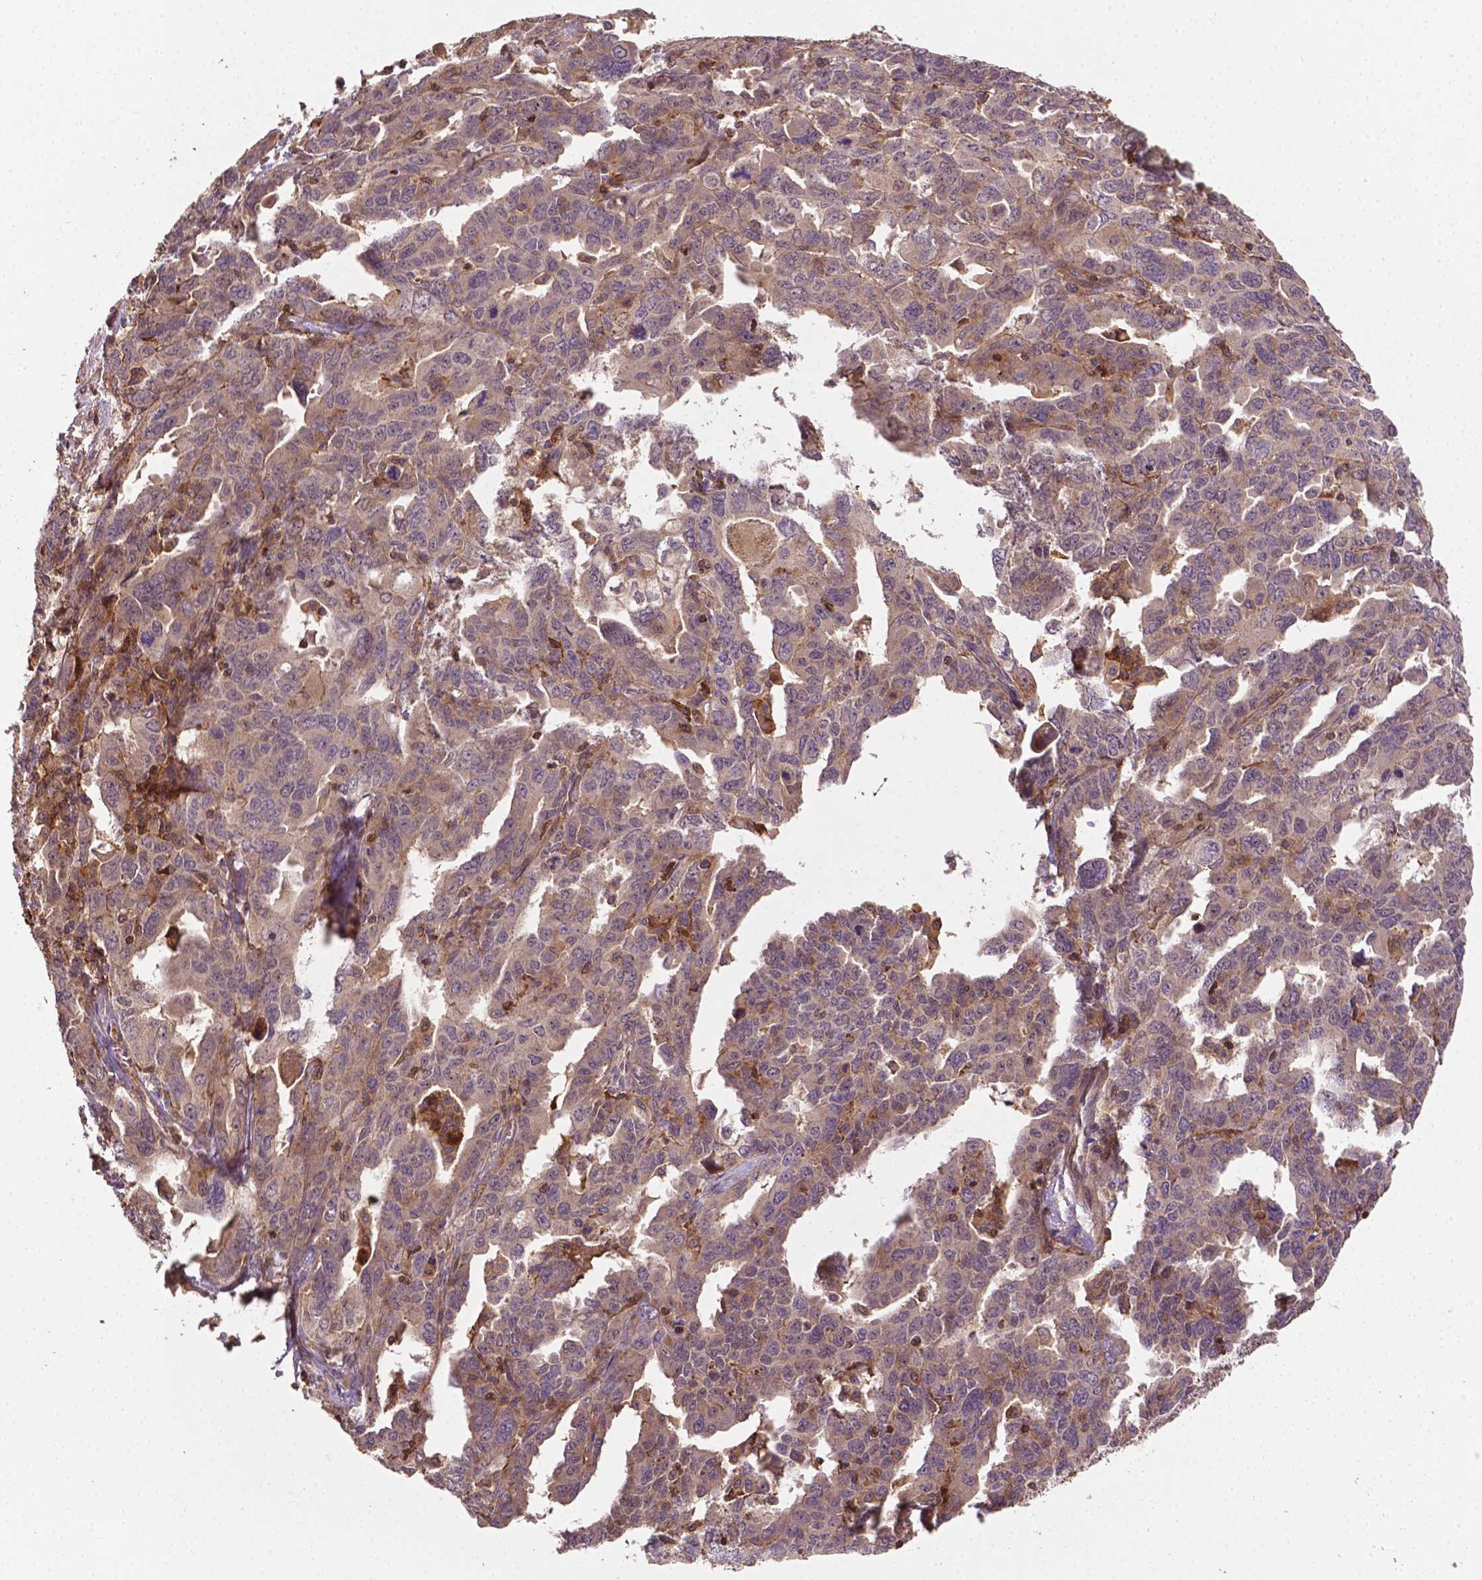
{"staining": {"intensity": "moderate", "quantity": "25%-75%", "location": "cytoplasmic/membranous"}, "tissue": "ovarian cancer", "cell_type": "Tumor cells", "image_type": "cancer", "snomed": [{"axis": "morphology", "description": "Adenocarcinoma, NOS"}, {"axis": "morphology", "description": "Carcinoma, endometroid"}, {"axis": "topography", "description": "Ovary"}], "caption": "Immunohistochemical staining of adenocarcinoma (ovarian) shows moderate cytoplasmic/membranous protein expression in approximately 25%-75% of tumor cells.", "gene": "ZMYND19", "patient": {"sex": "female", "age": 72}}